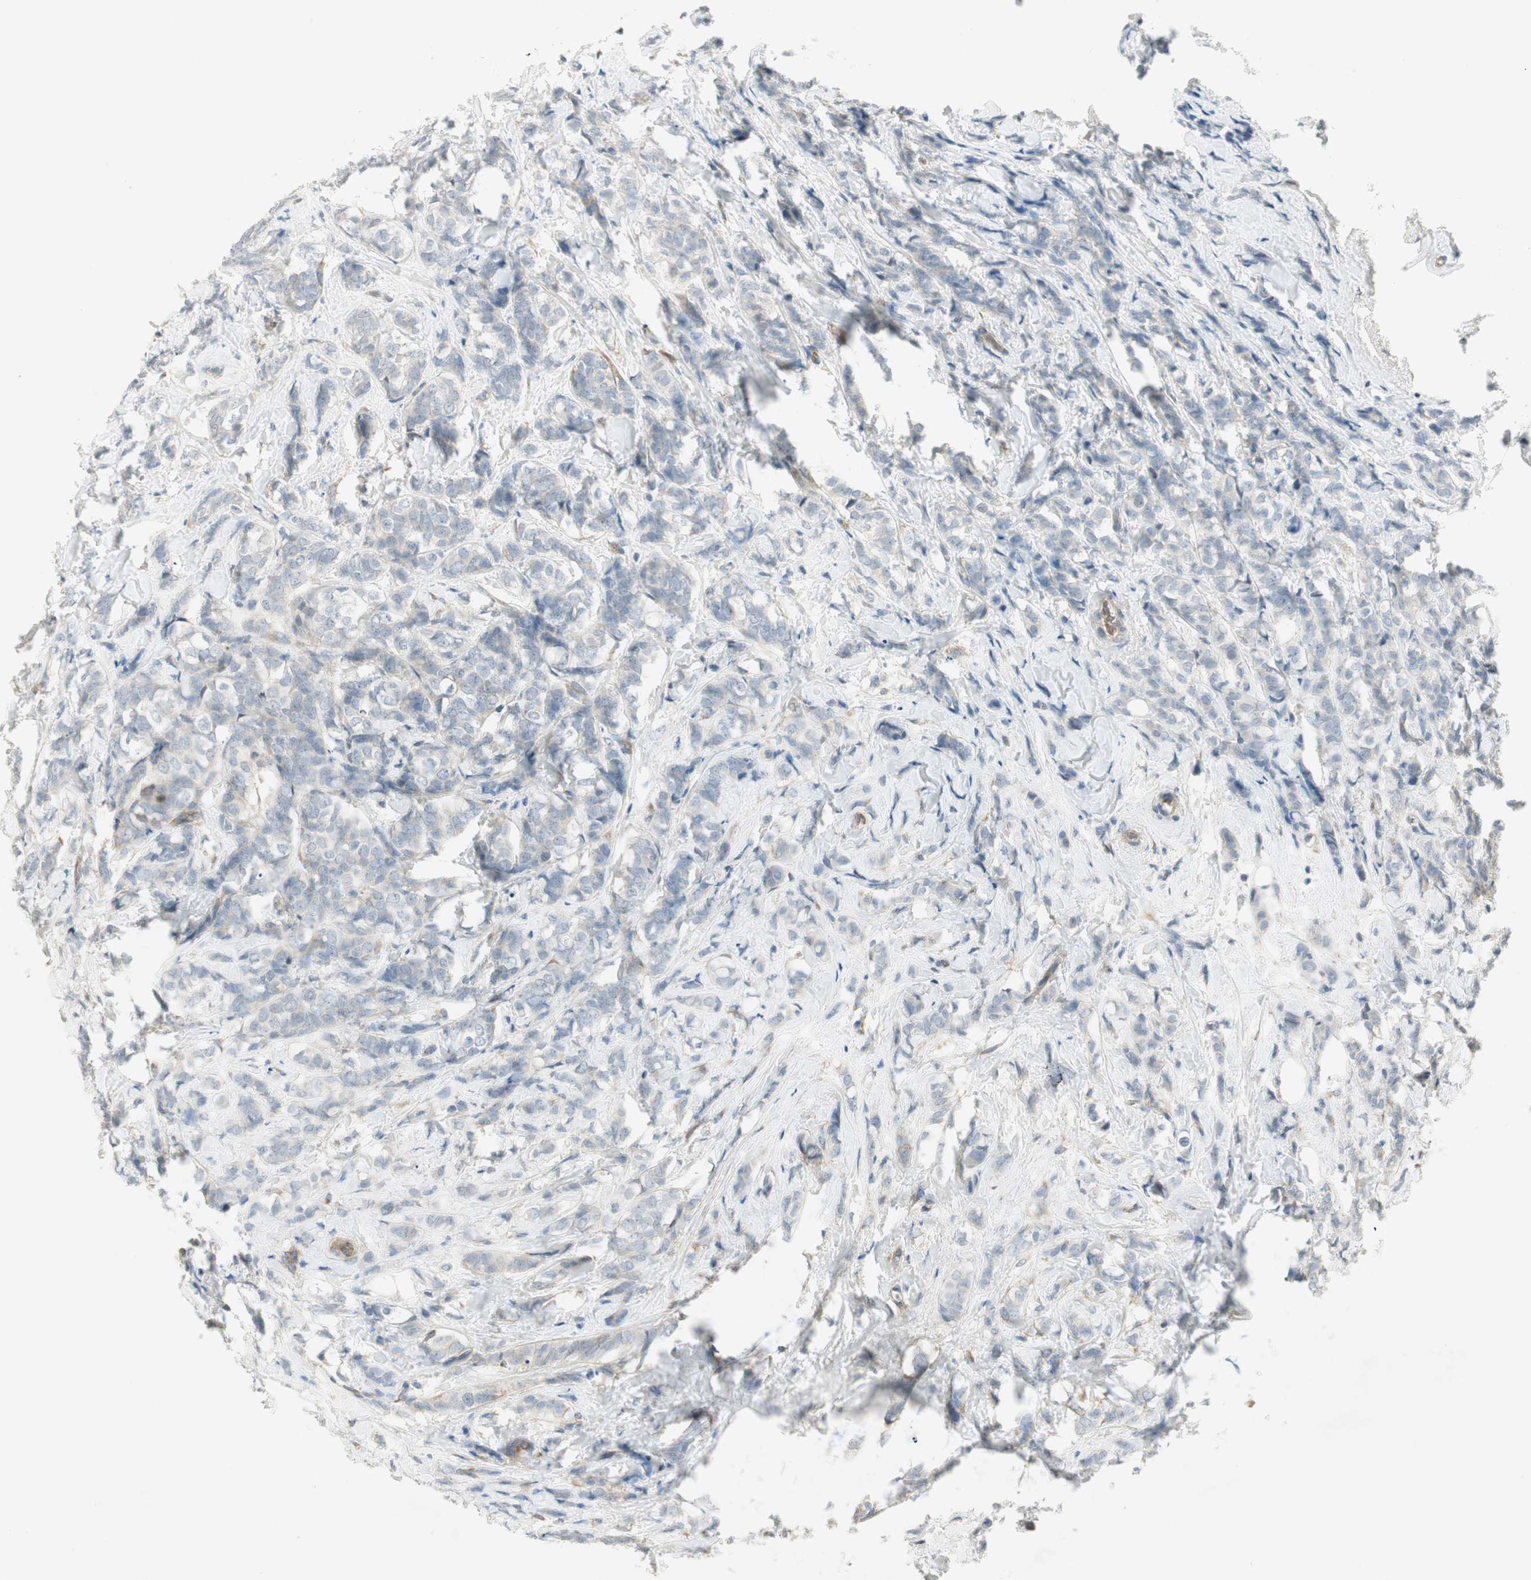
{"staining": {"intensity": "negative", "quantity": "none", "location": "none"}, "tissue": "breast cancer", "cell_type": "Tumor cells", "image_type": "cancer", "snomed": [{"axis": "morphology", "description": "Lobular carcinoma"}, {"axis": "topography", "description": "Breast"}], "caption": "This is an immunohistochemistry photomicrograph of breast cancer (lobular carcinoma). There is no positivity in tumor cells.", "gene": "STON1-GTF2A1L", "patient": {"sex": "female", "age": 60}}